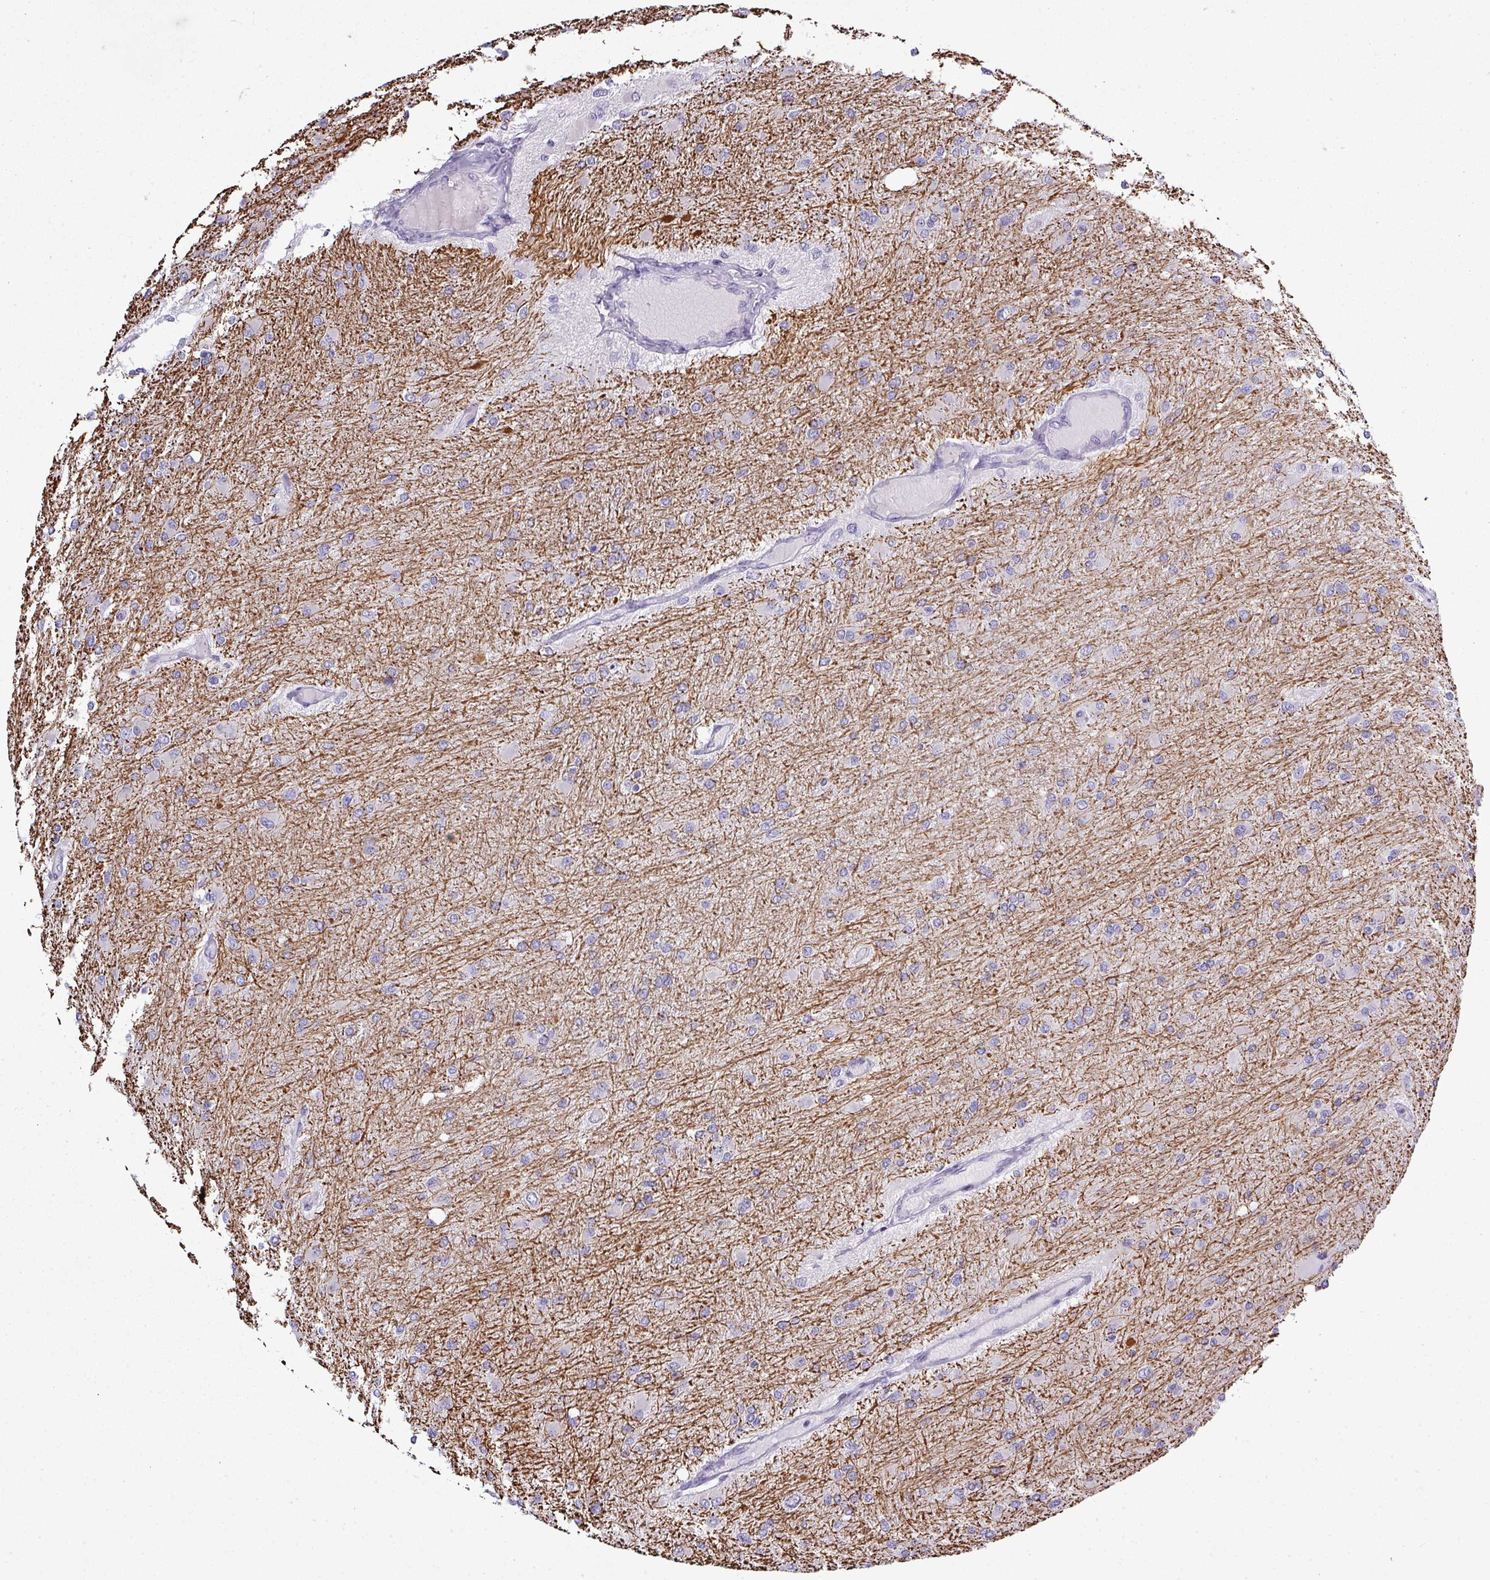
{"staining": {"intensity": "negative", "quantity": "none", "location": "none"}, "tissue": "glioma", "cell_type": "Tumor cells", "image_type": "cancer", "snomed": [{"axis": "morphology", "description": "Glioma, malignant, High grade"}, {"axis": "topography", "description": "Cerebral cortex"}], "caption": "A high-resolution histopathology image shows IHC staining of malignant glioma (high-grade), which exhibits no significant positivity in tumor cells.", "gene": "DNAAF9", "patient": {"sex": "female", "age": 36}}